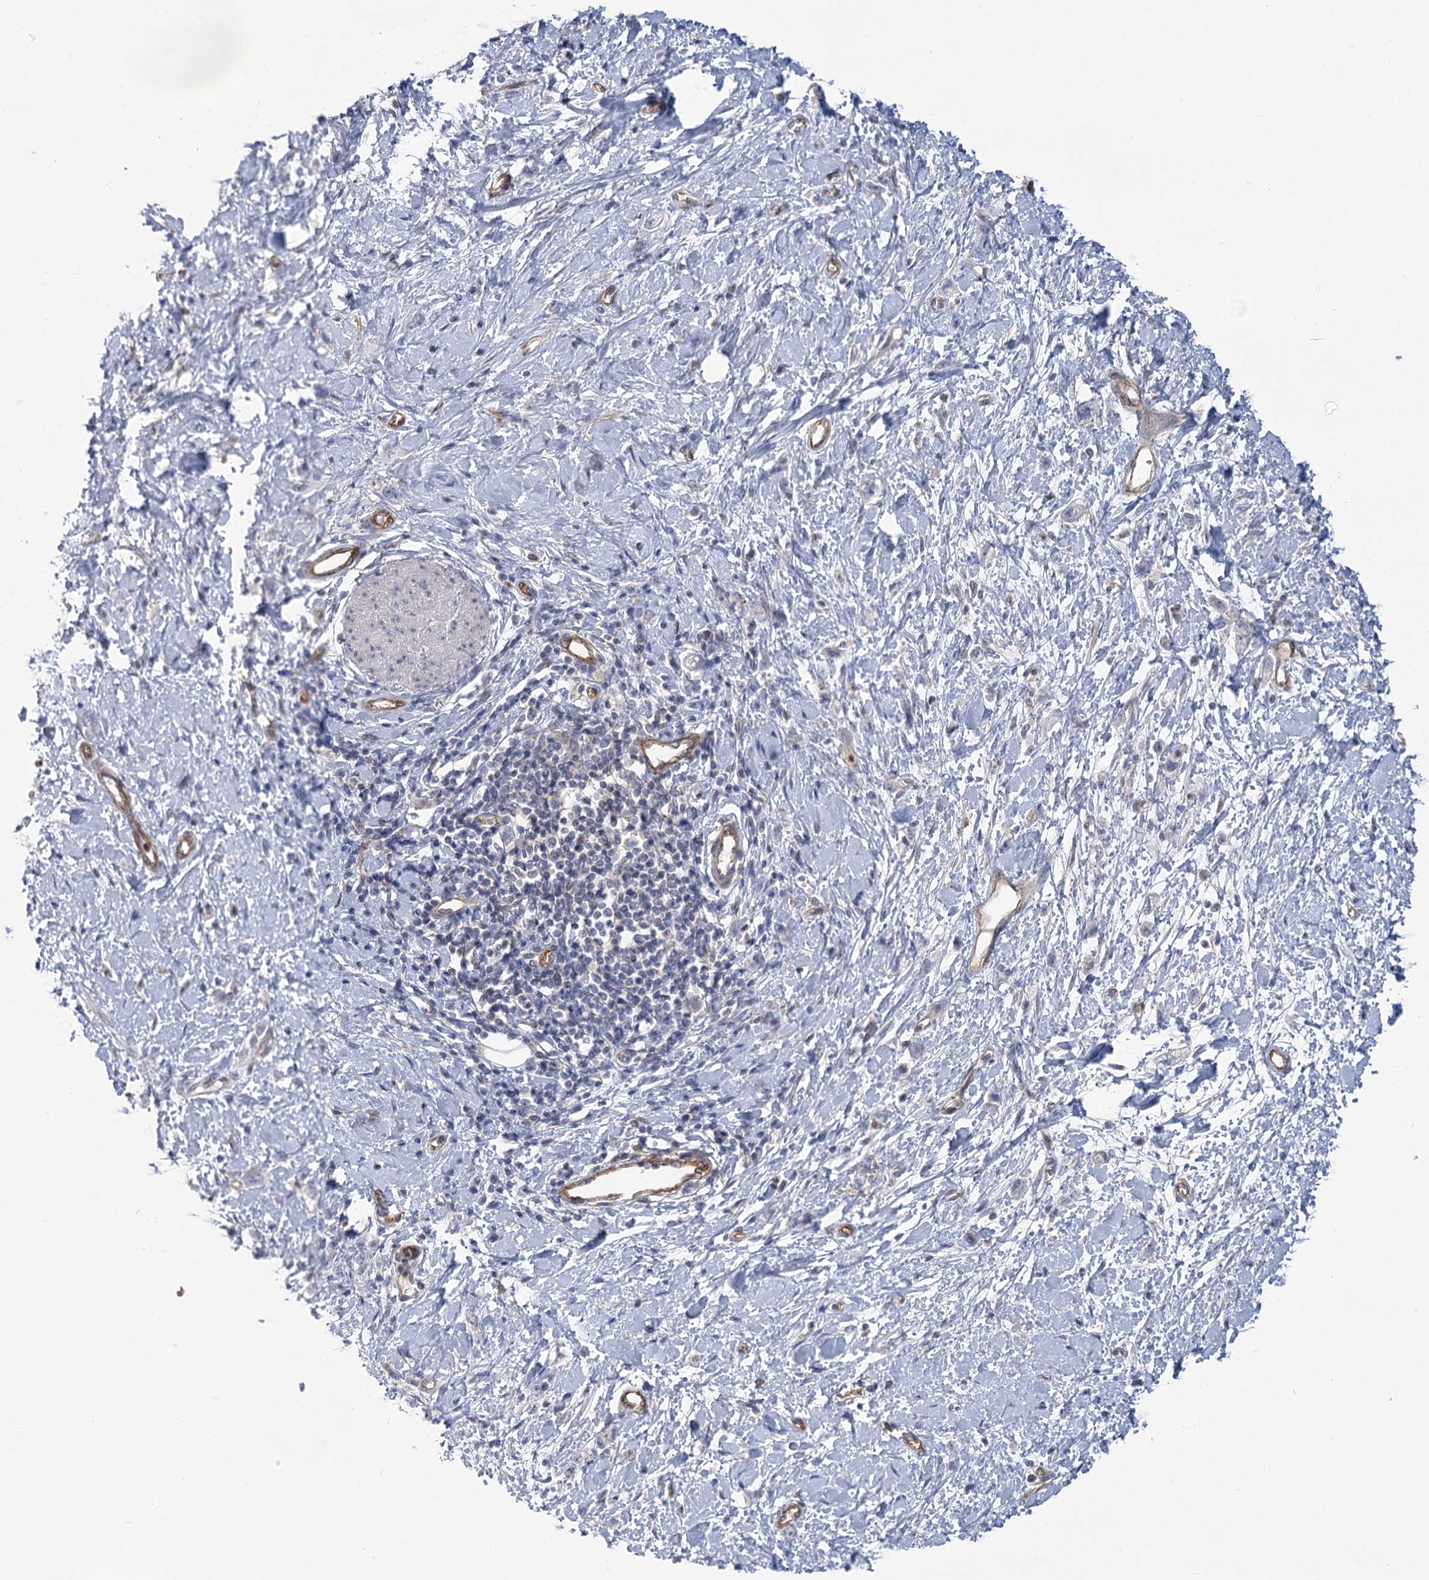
{"staining": {"intensity": "negative", "quantity": "none", "location": "none"}, "tissue": "stomach cancer", "cell_type": "Tumor cells", "image_type": "cancer", "snomed": [{"axis": "morphology", "description": "Adenocarcinoma, NOS"}, {"axis": "topography", "description": "Stomach"}], "caption": "A high-resolution image shows immunohistochemistry (IHC) staining of stomach cancer (adenocarcinoma), which shows no significant staining in tumor cells.", "gene": "THAP6", "patient": {"sex": "female", "age": 76}}